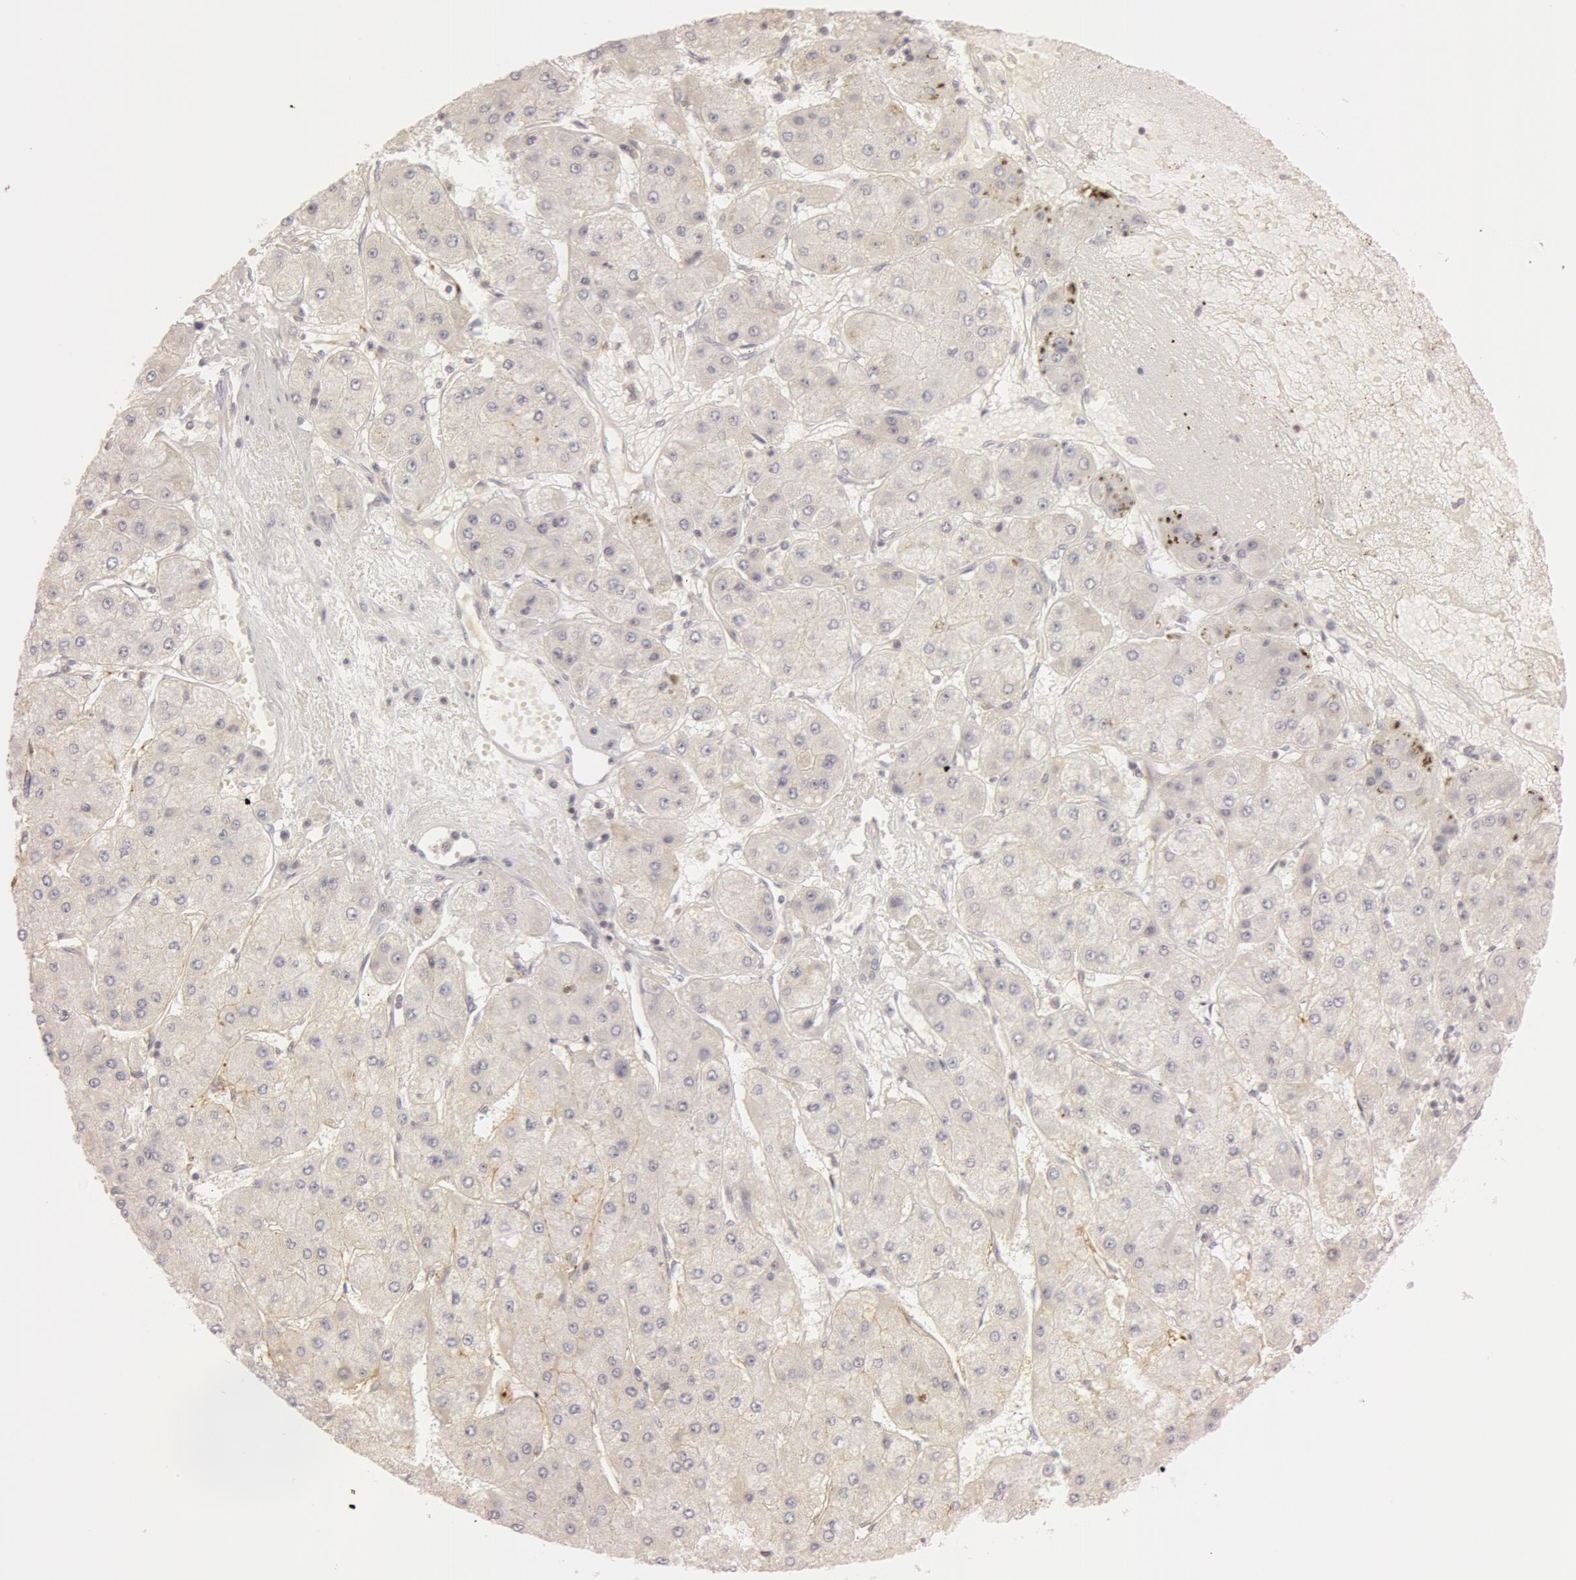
{"staining": {"intensity": "weak", "quantity": "<25%", "location": "cytoplasmic/membranous"}, "tissue": "liver cancer", "cell_type": "Tumor cells", "image_type": "cancer", "snomed": [{"axis": "morphology", "description": "Carcinoma, Hepatocellular, NOS"}, {"axis": "topography", "description": "Liver"}], "caption": "Liver cancer stained for a protein using IHC displays no positivity tumor cells.", "gene": "RALGAPA1", "patient": {"sex": "female", "age": 52}}